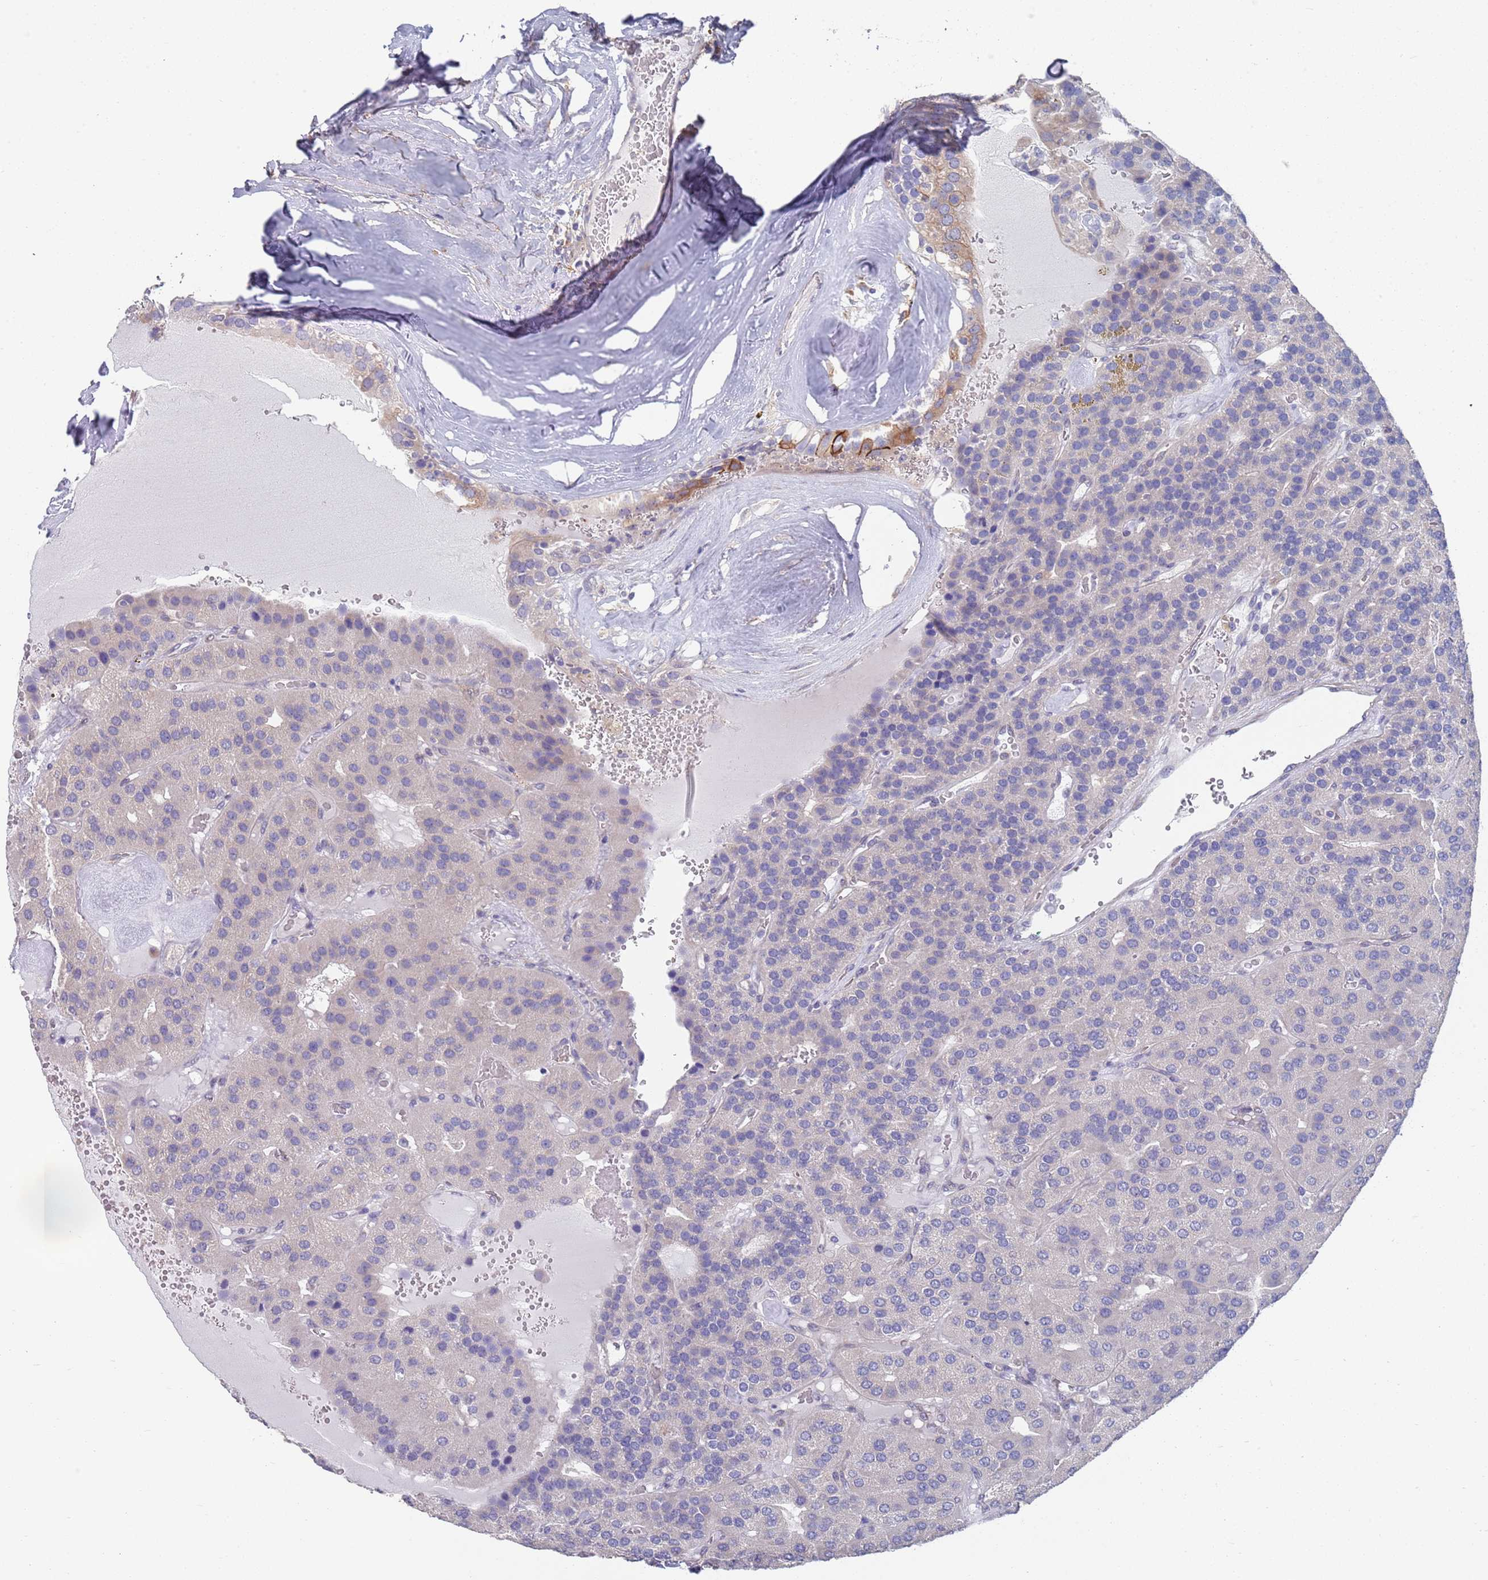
{"staining": {"intensity": "moderate", "quantity": "<25%", "location": "cytoplasmic/membranous"}, "tissue": "parathyroid gland", "cell_type": "Glandular cells", "image_type": "normal", "snomed": [{"axis": "morphology", "description": "Normal tissue, NOS"}, {"axis": "morphology", "description": "Adenoma, NOS"}, {"axis": "topography", "description": "Parathyroid gland"}], "caption": "A brown stain labels moderate cytoplasmic/membranous positivity of a protein in glandular cells of unremarkable human parathyroid gland. (IHC, brightfield microscopy, high magnification).", "gene": "ANK2", "patient": {"sex": "female", "age": 86}}